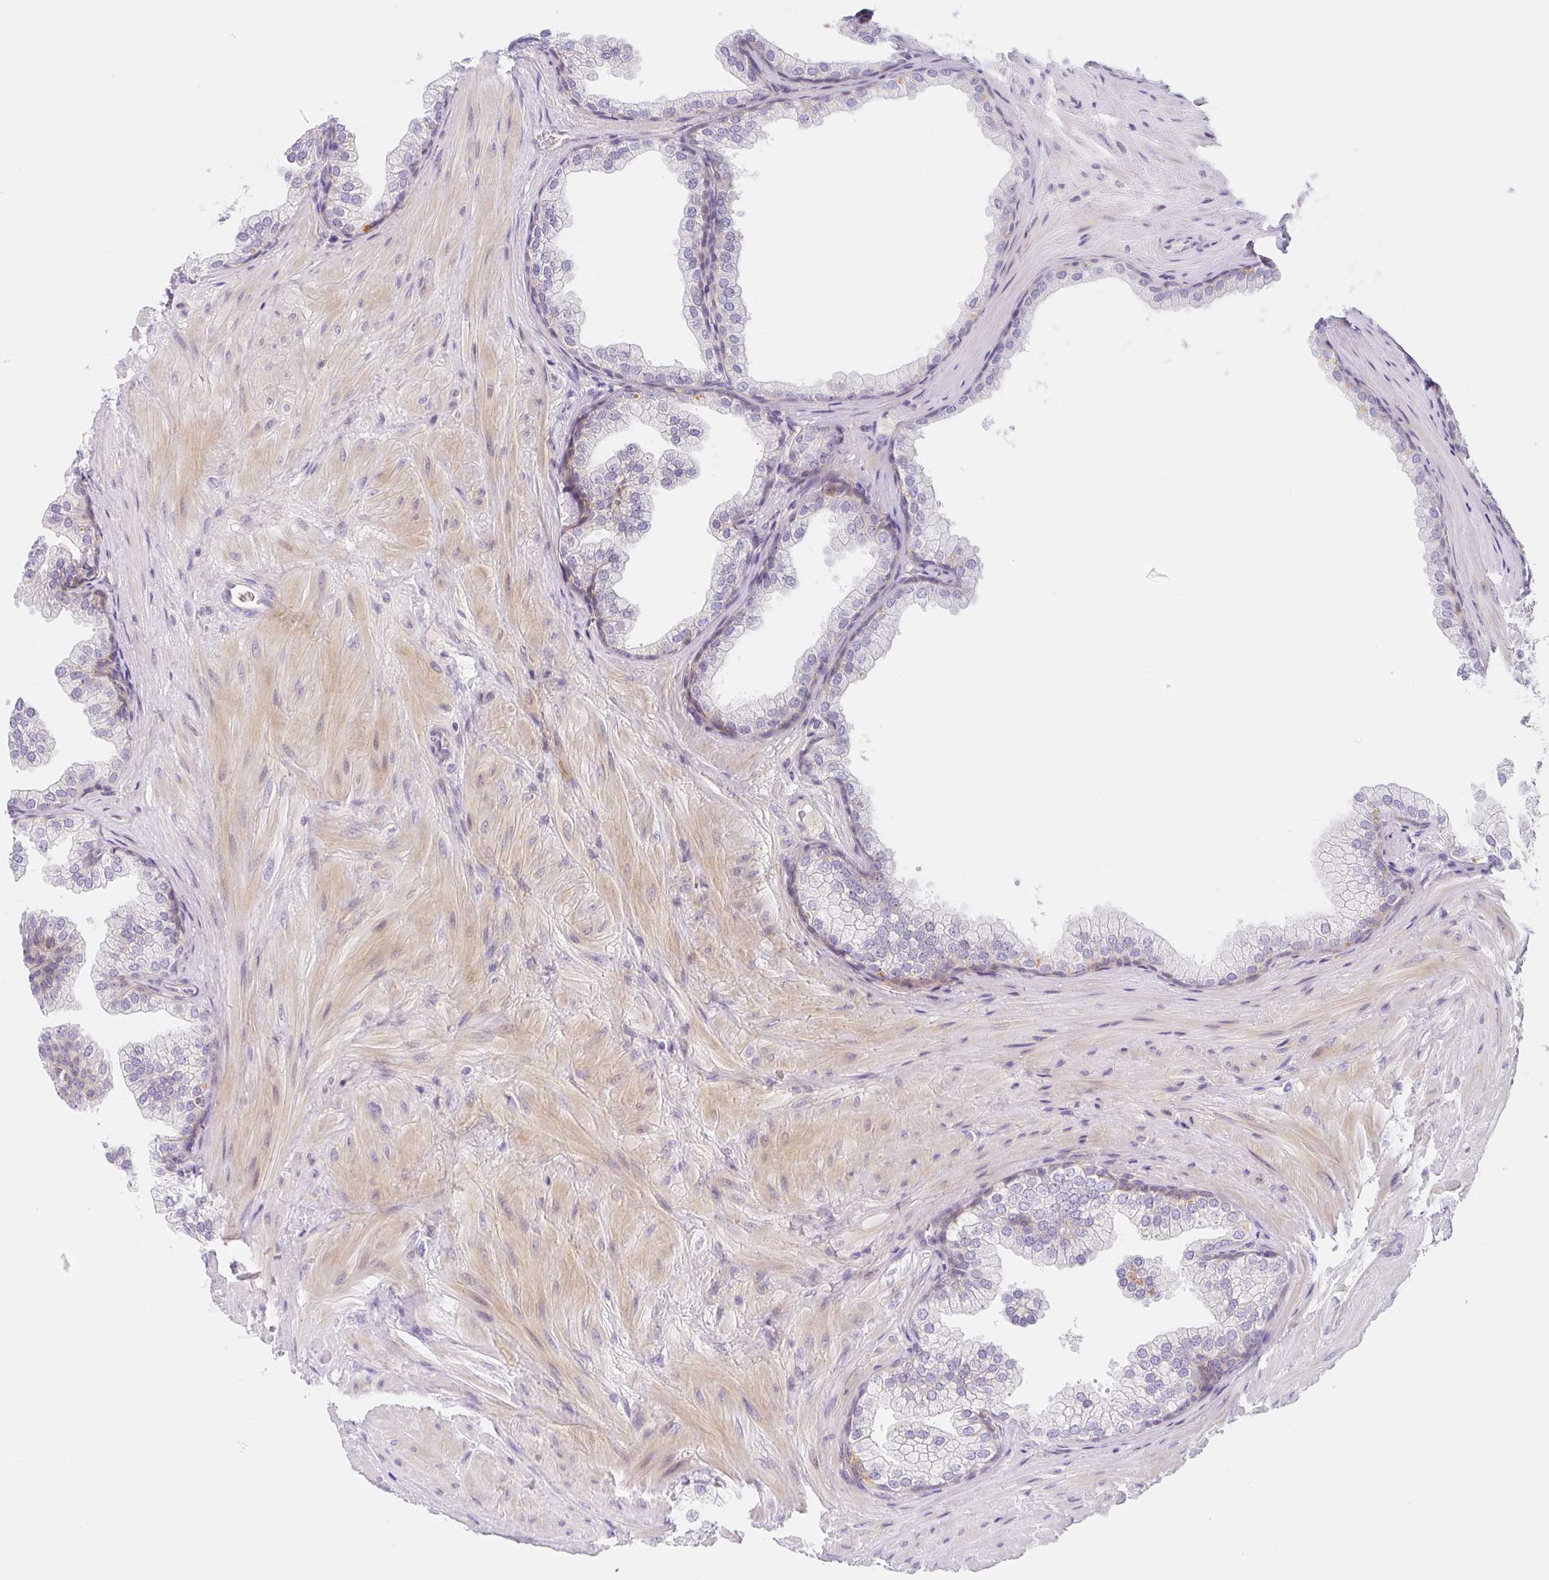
{"staining": {"intensity": "negative", "quantity": "none", "location": "none"}, "tissue": "prostate", "cell_type": "Glandular cells", "image_type": "normal", "snomed": [{"axis": "morphology", "description": "Normal tissue, NOS"}, {"axis": "topography", "description": "Prostate"}], "caption": "Benign prostate was stained to show a protein in brown. There is no significant positivity in glandular cells.", "gene": "TMEM86A", "patient": {"sex": "male", "age": 37}}